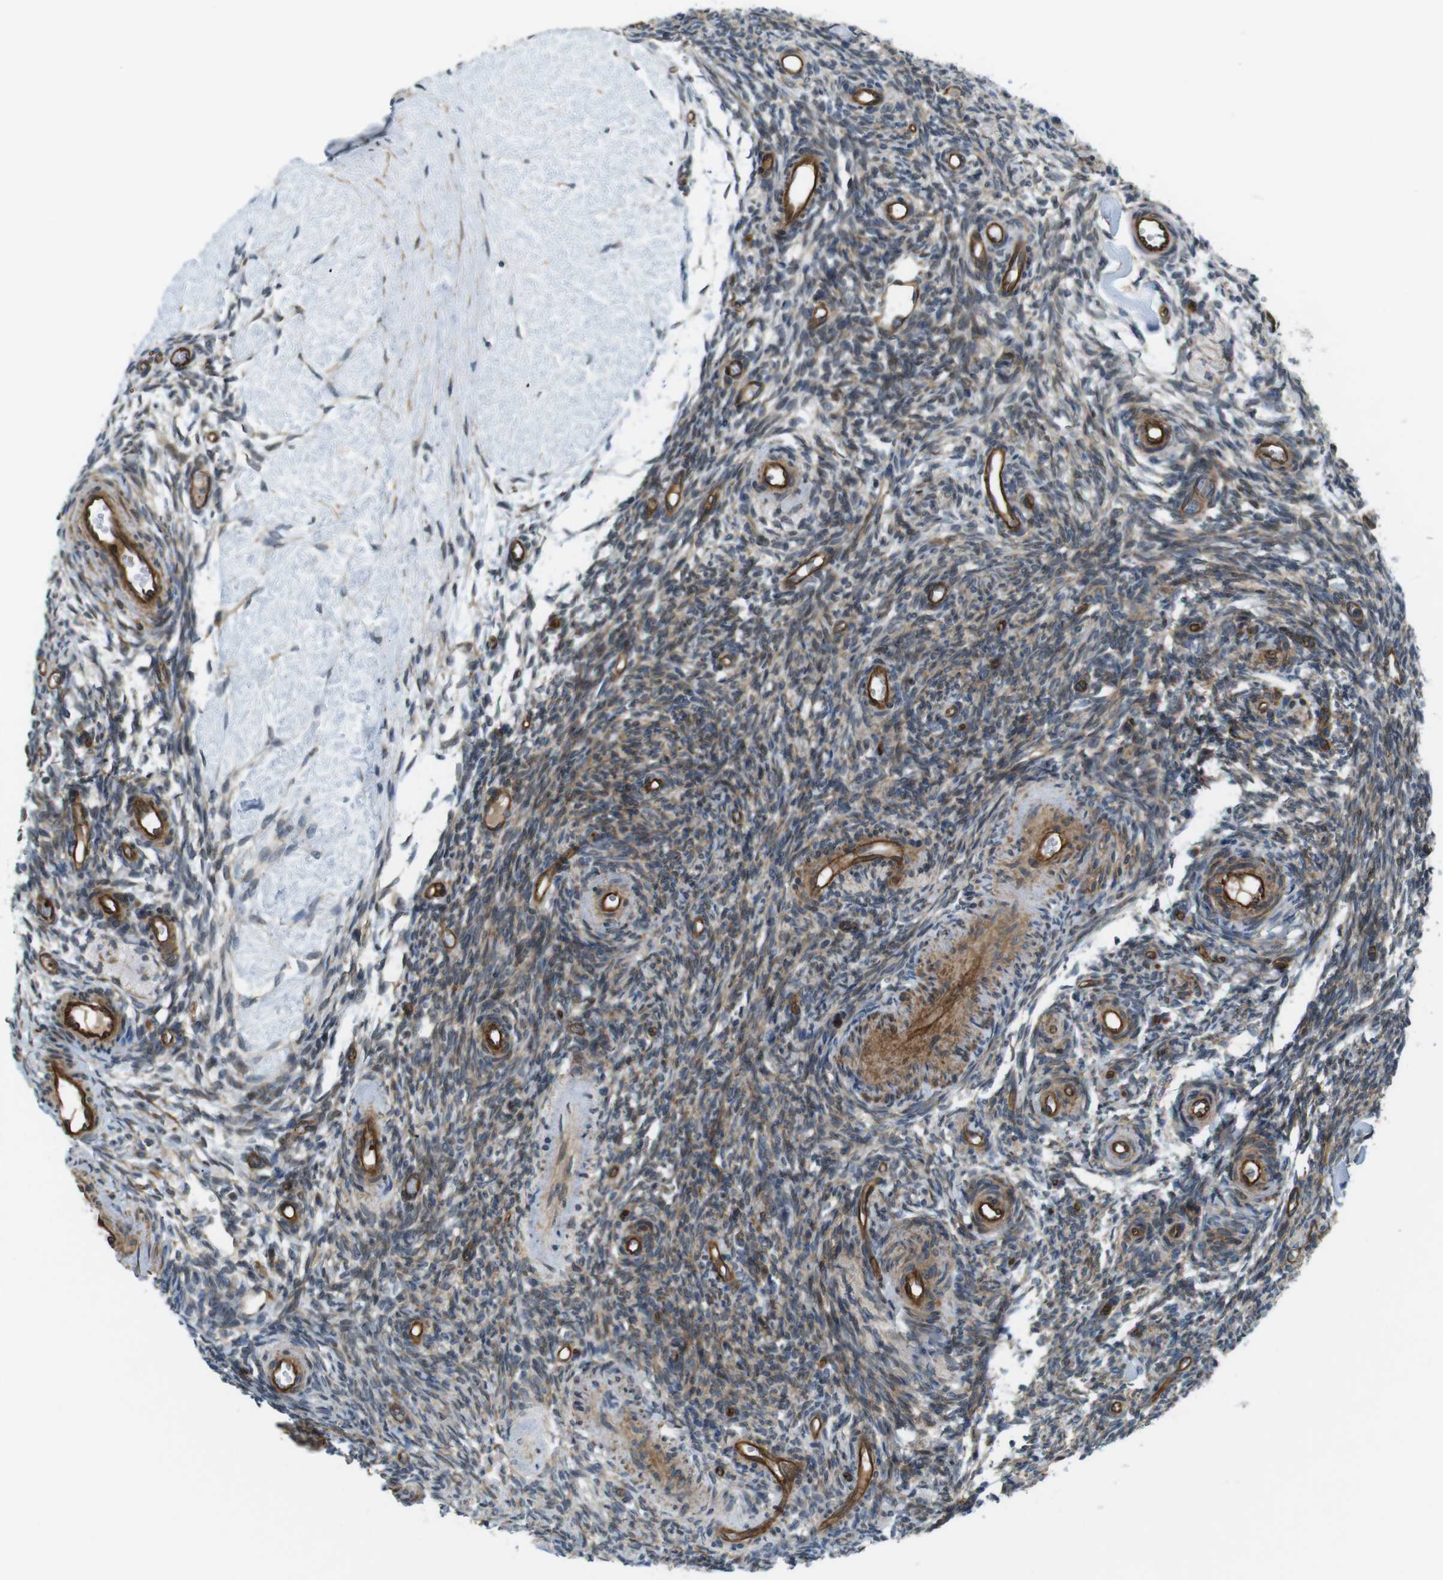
{"staining": {"intensity": "moderate", "quantity": ">75%", "location": "cytoplasmic/membranous"}, "tissue": "ovary", "cell_type": "Follicle cells", "image_type": "normal", "snomed": [{"axis": "morphology", "description": "Normal tissue, NOS"}, {"axis": "topography", "description": "Ovary"}], "caption": "The histopathology image demonstrates staining of normal ovary, revealing moderate cytoplasmic/membranous protein staining (brown color) within follicle cells.", "gene": "TSC1", "patient": {"sex": "female", "age": 35}}